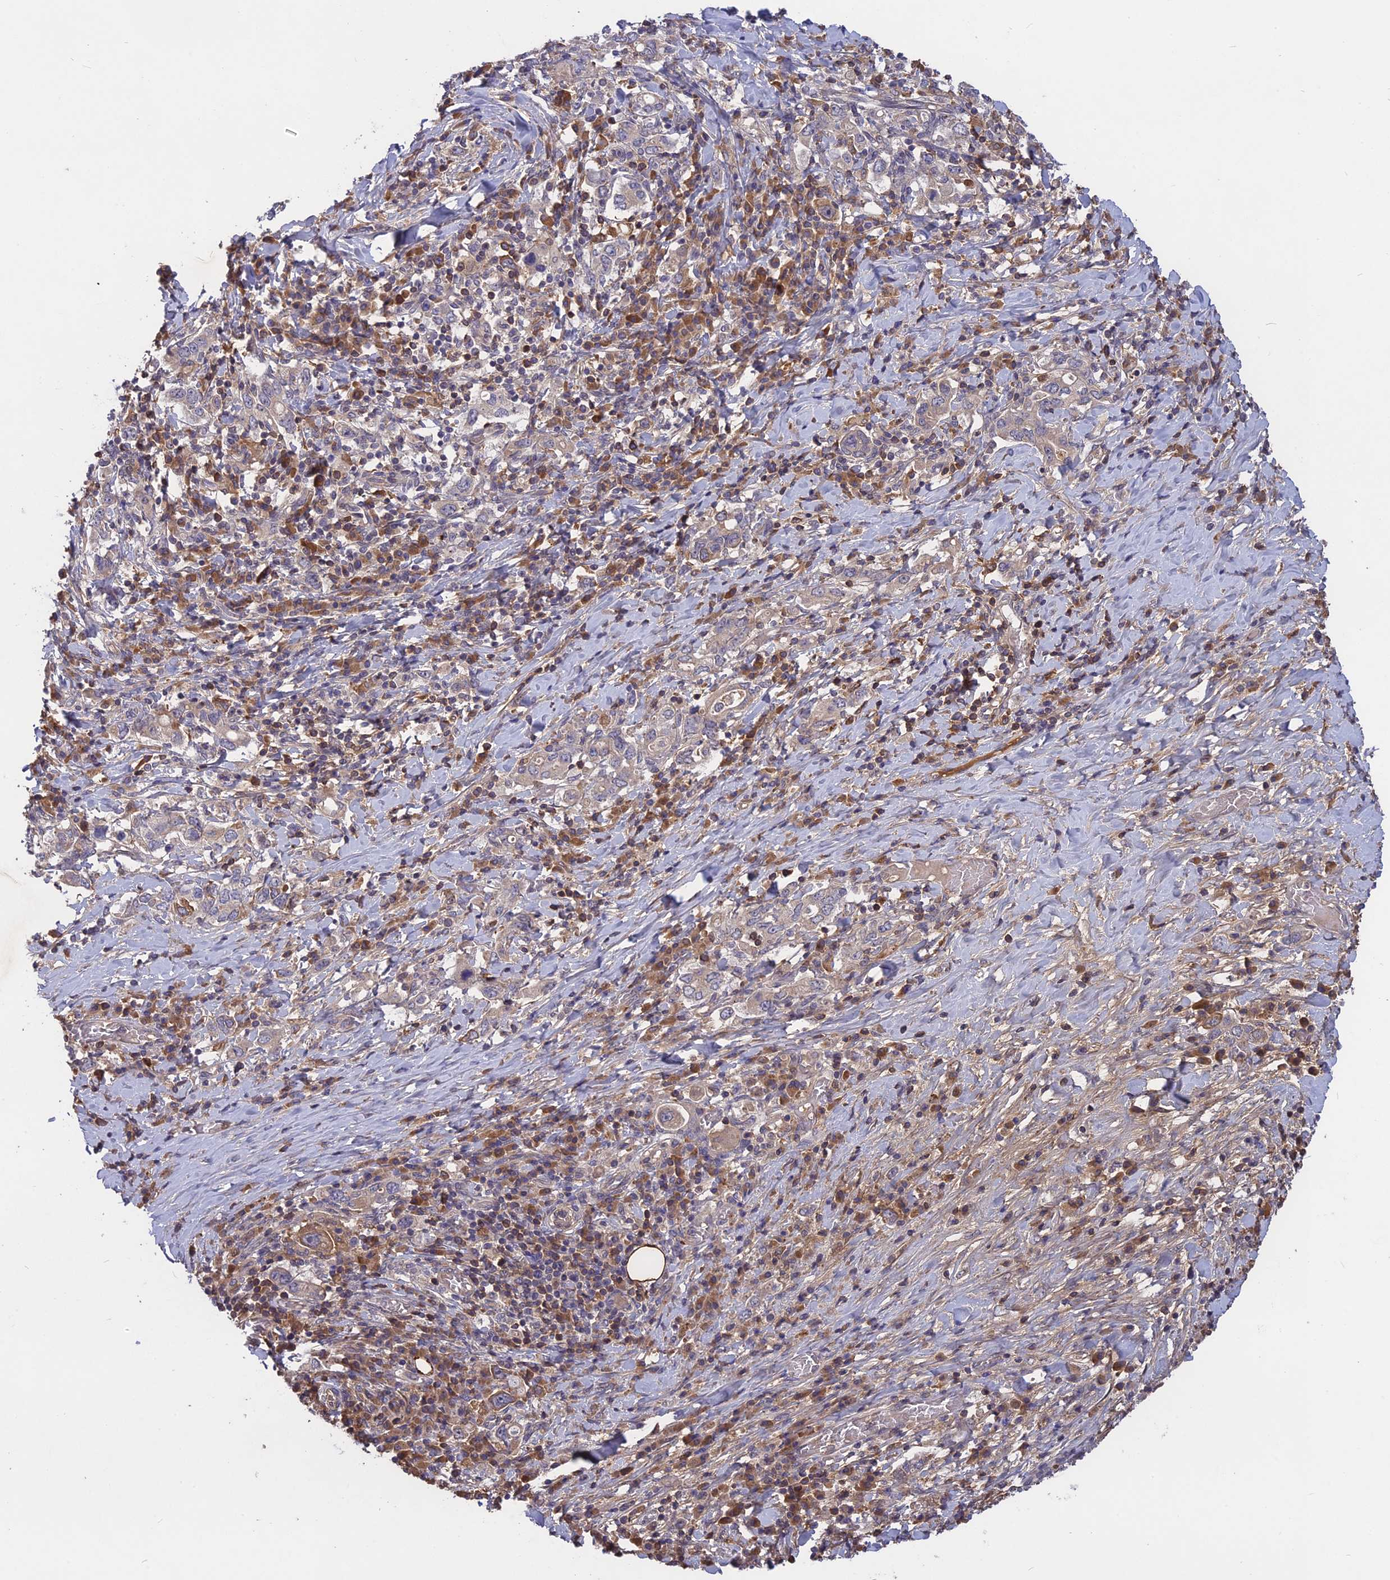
{"staining": {"intensity": "moderate", "quantity": "<25%", "location": "cytoplasmic/membranous"}, "tissue": "stomach cancer", "cell_type": "Tumor cells", "image_type": "cancer", "snomed": [{"axis": "morphology", "description": "Adenocarcinoma, NOS"}, {"axis": "topography", "description": "Stomach, upper"}, {"axis": "topography", "description": "Stomach"}], "caption": "There is low levels of moderate cytoplasmic/membranous staining in tumor cells of stomach cancer (adenocarcinoma), as demonstrated by immunohistochemical staining (brown color).", "gene": "ADO", "patient": {"sex": "male", "age": 62}}